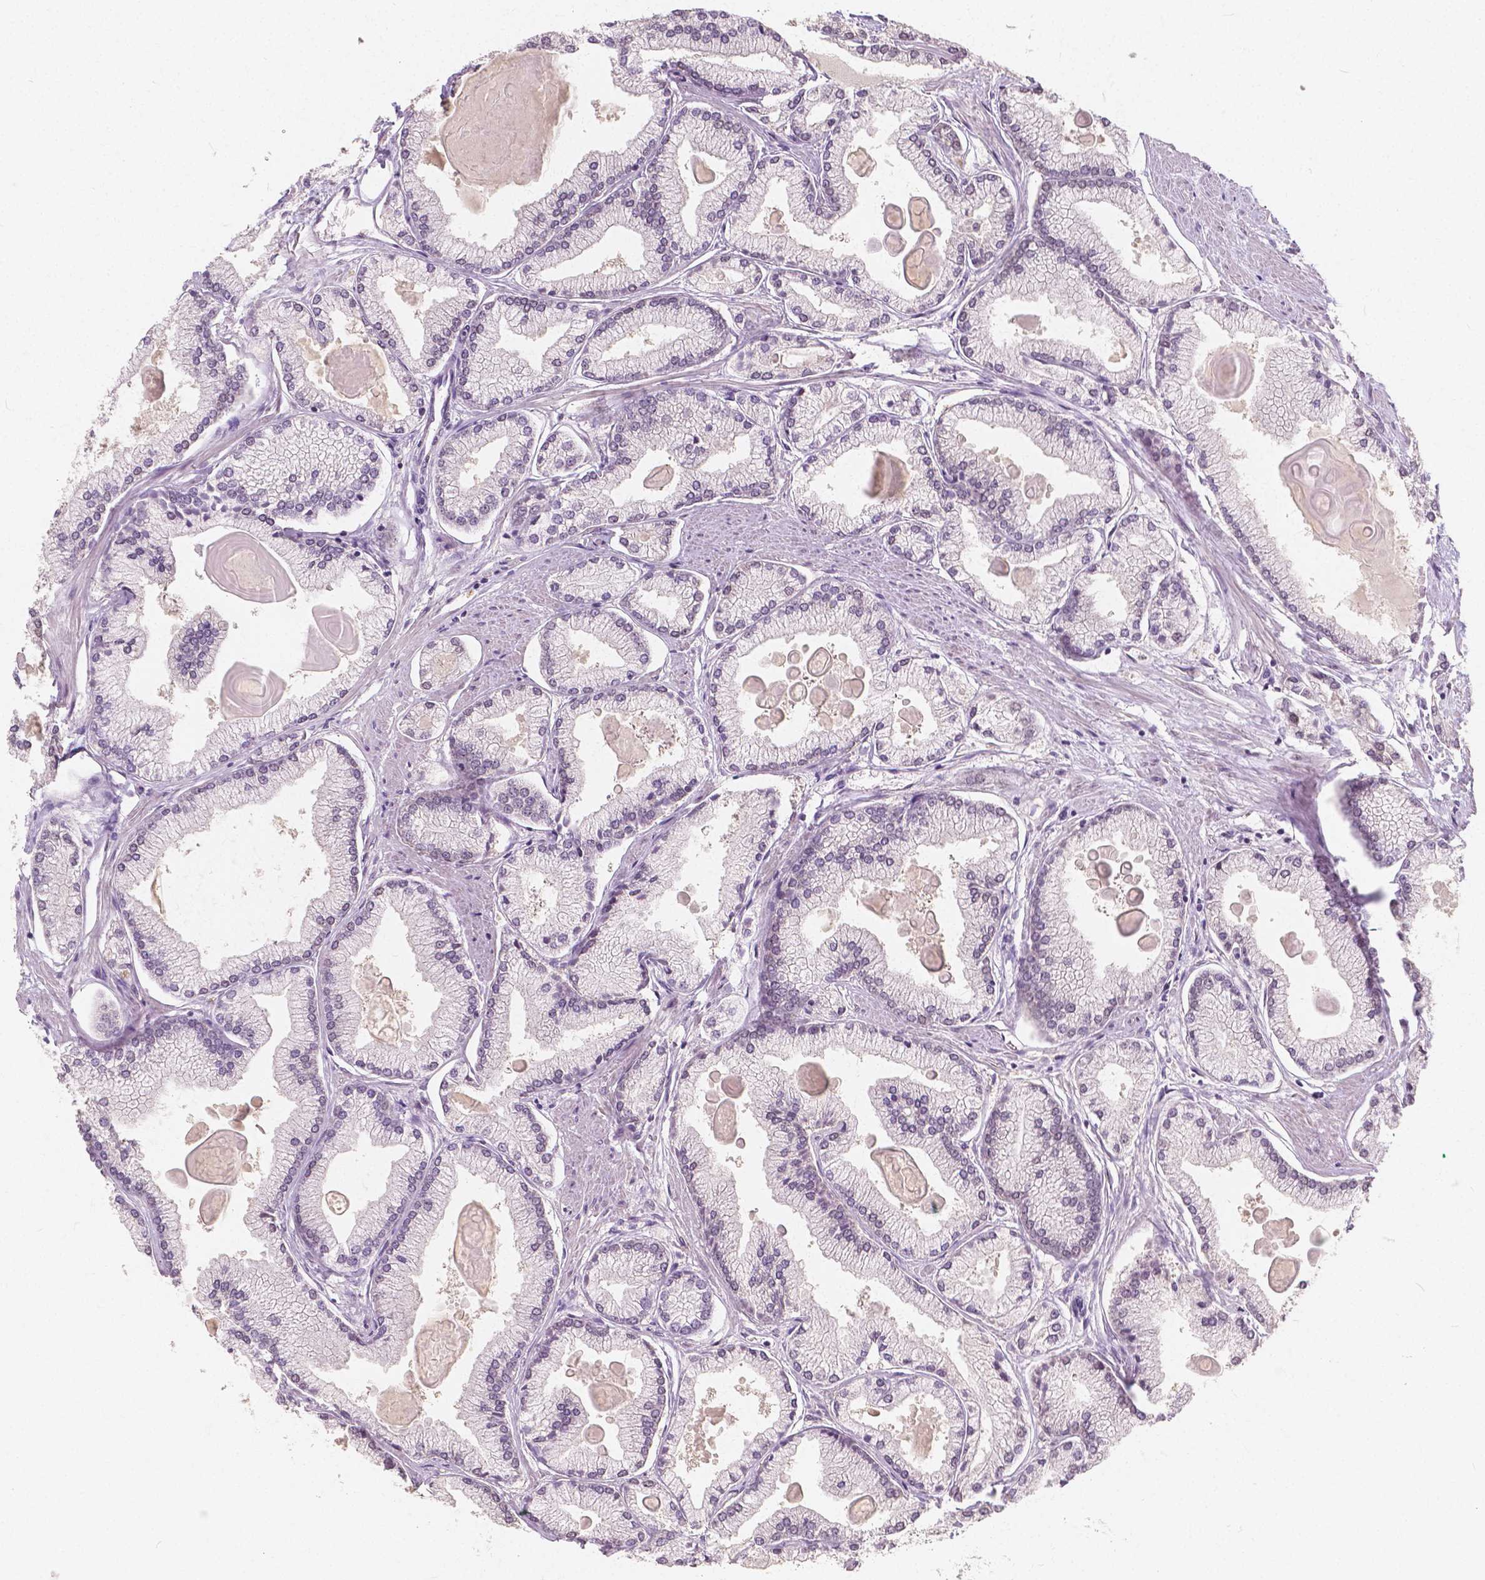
{"staining": {"intensity": "negative", "quantity": "none", "location": "none"}, "tissue": "prostate cancer", "cell_type": "Tumor cells", "image_type": "cancer", "snomed": [{"axis": "morphology", "description": "Adenocarcinoma, High grade"}, {"axis": "topography", "description": "Prostate"}], "caption": "Photomicrograph shows no protein staining in tumor cells of prostate cancer tissue. (Brightfield microscopy of DAB (3,3'-diaminobenzidine) IHC at high magnification).", "gene": "NOLC1", "patient": {"sex": "male", "age": 68}}